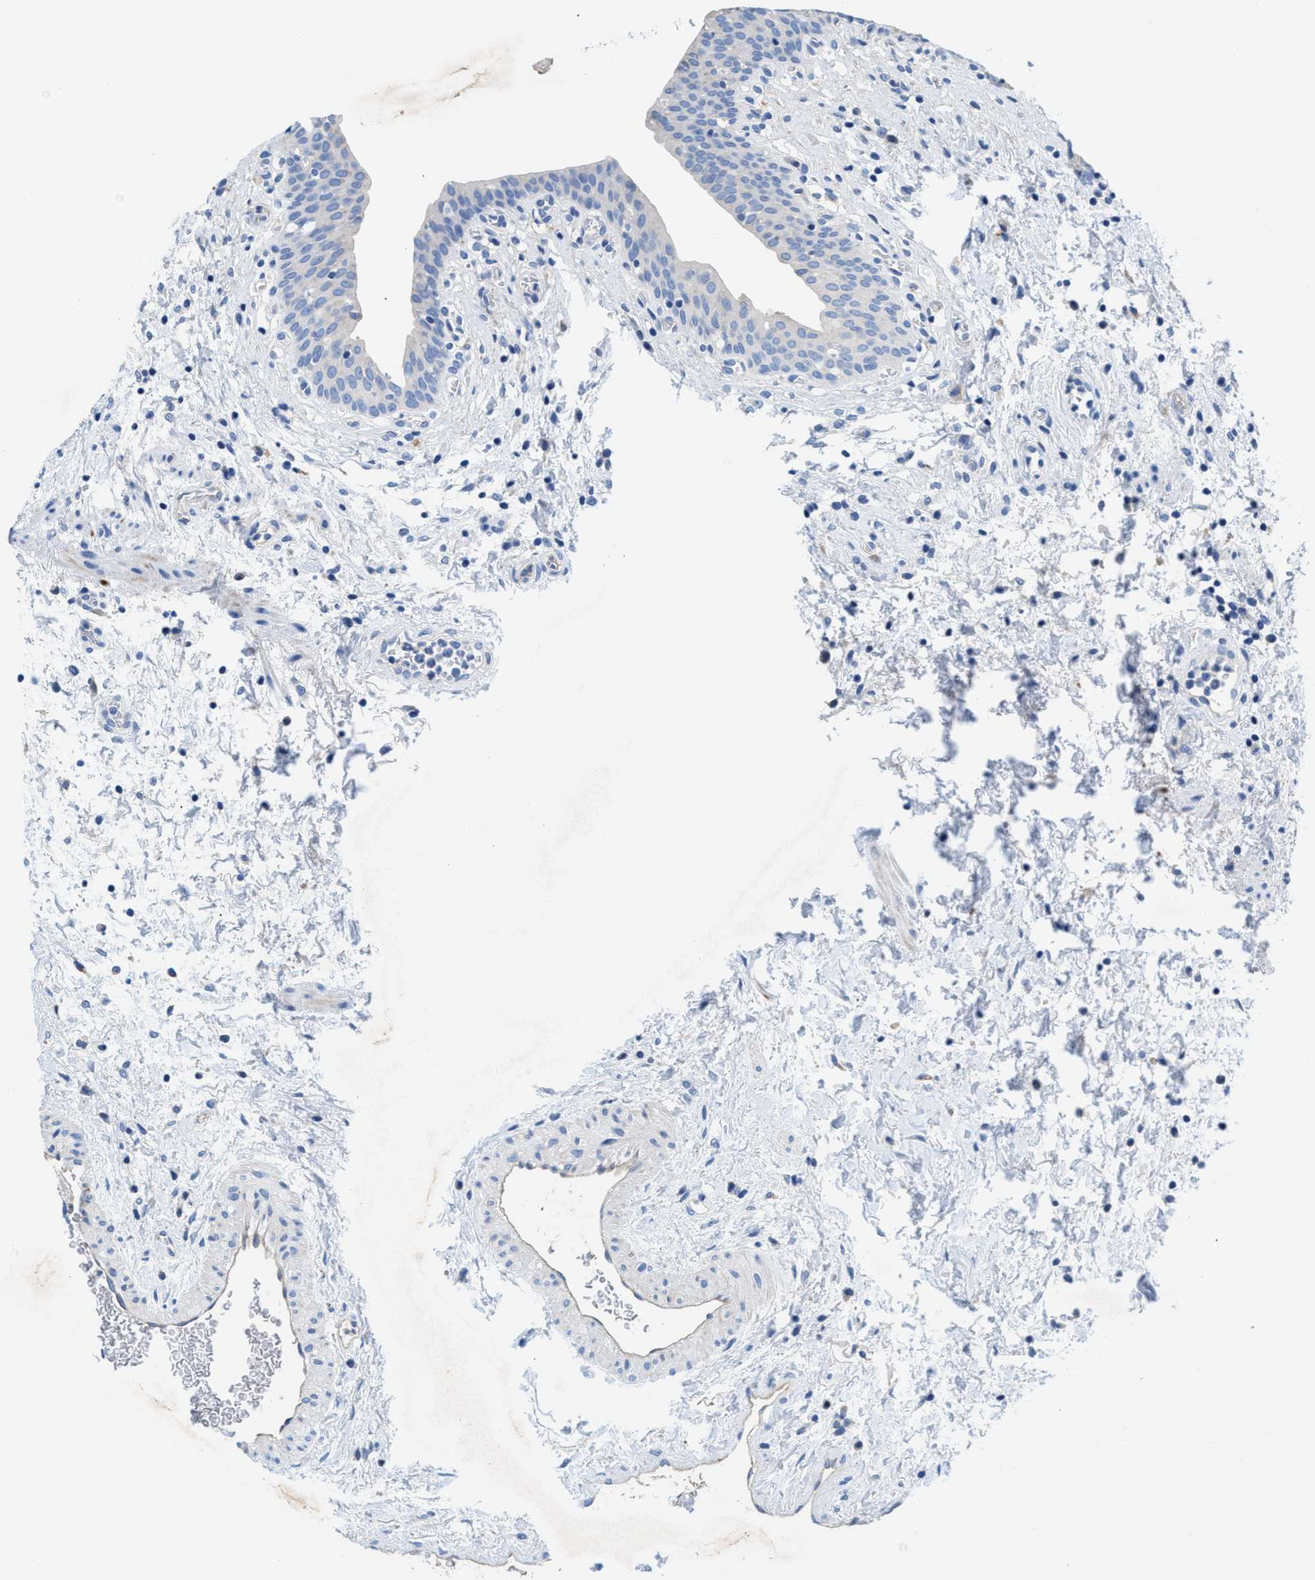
{"staining": {"intensity": "negative", "quantity": "none", "location": "none"}, "tissue": "urinary bladder", "cell_type": "Urothelial cells", "image_type": "normal", "snomed": [{"axis": "morphology", "description": "Normal tissue, NOS"}, {"axis": "topography", "description": "Urinary bladder"}], "caption": "High power microscopy micrograph of an immunohistochemistry (IHC) photomicrograph of normal urinary bladder, revealing no significant positivity in urothelial cells.", "gene": "SLFN13", "patient": {"sex": "male", "age": 37}}